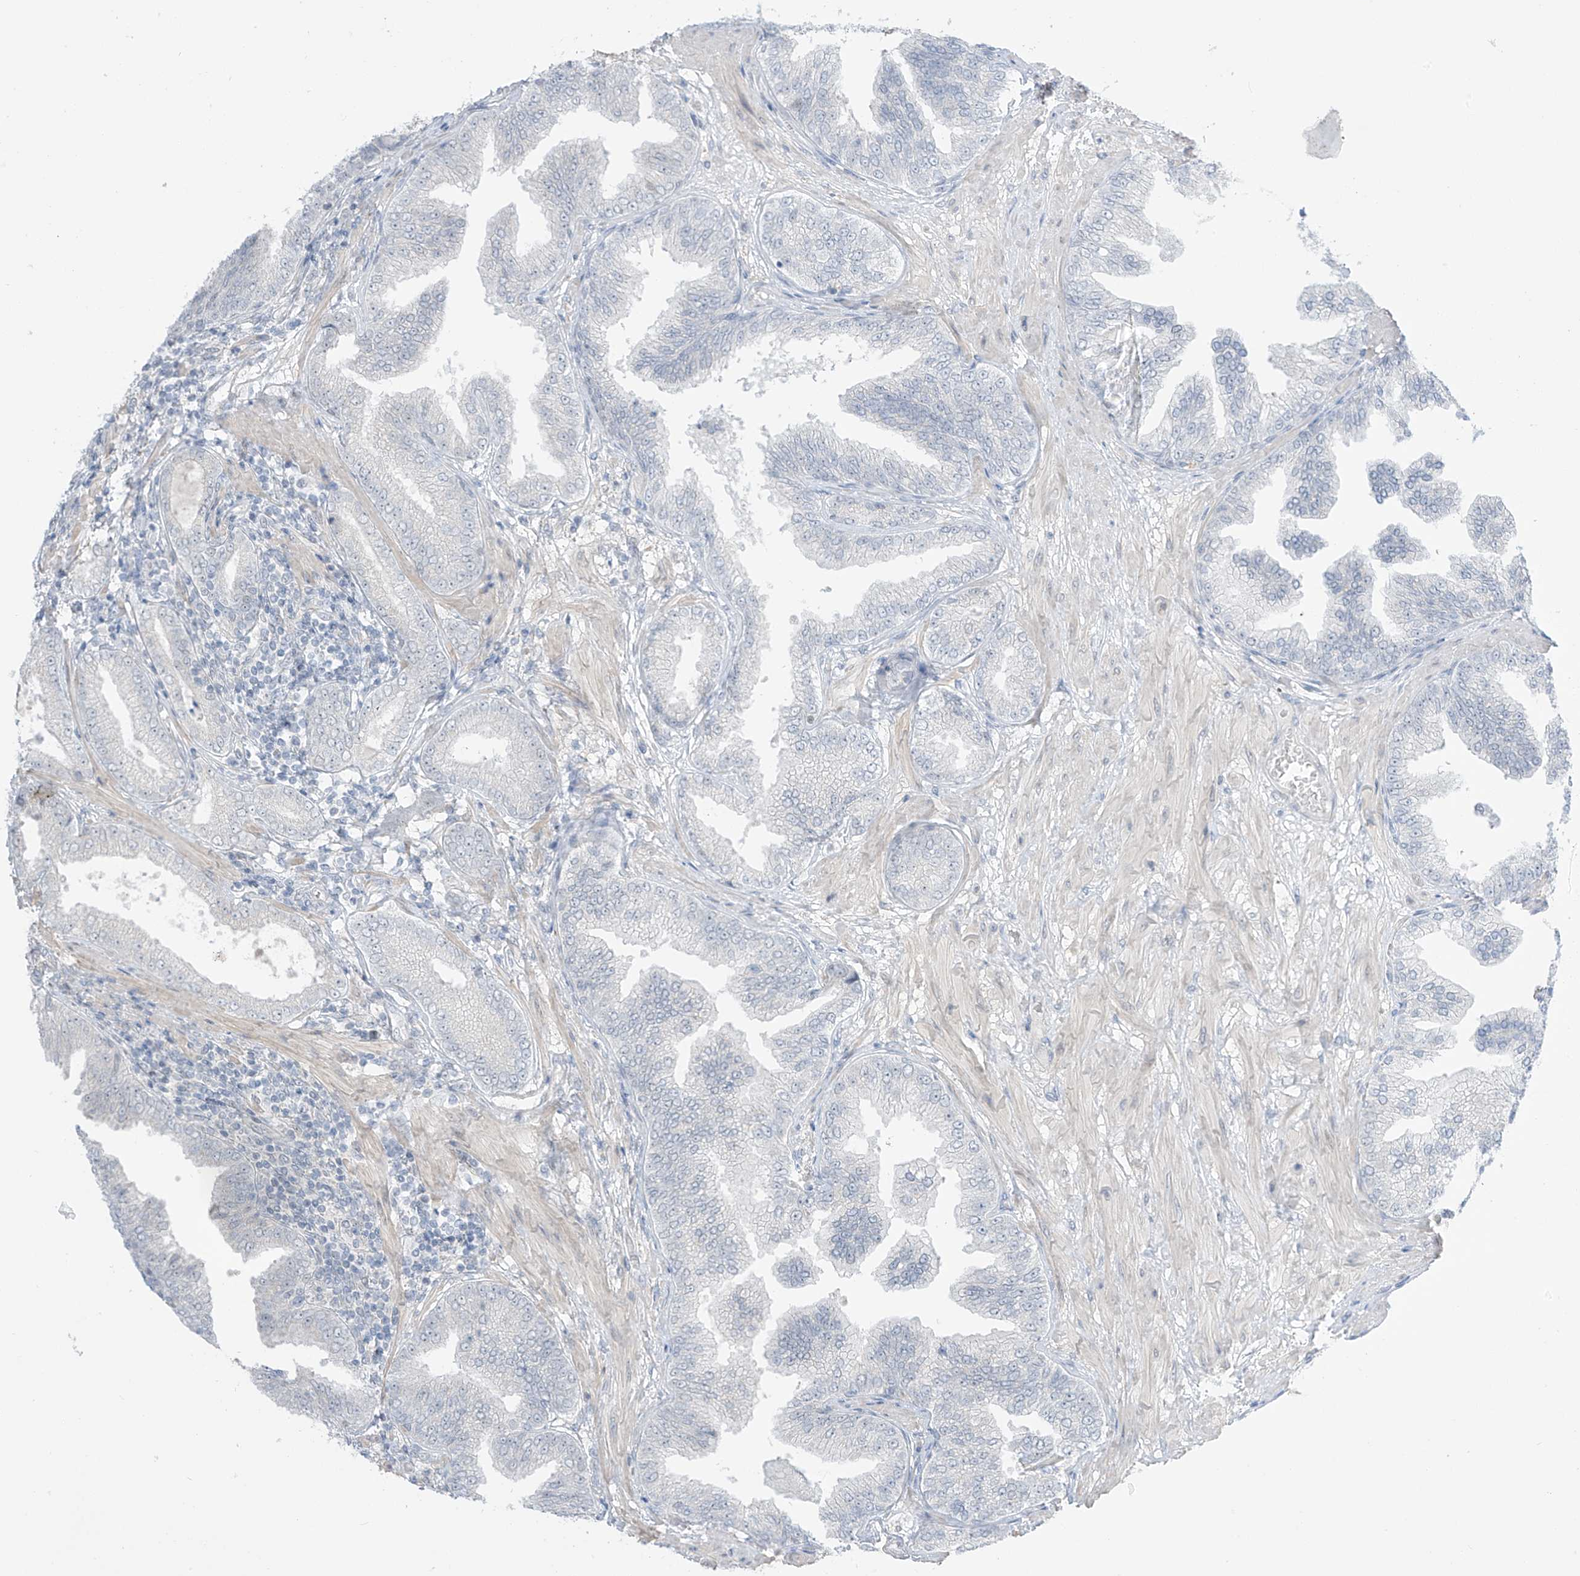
{"staining": {"intensity": "negative", "quantity": "none", "location": "none"}, "tissue": "prostate cancer", "cell_type": "Tumor cells", "image_type": "cancer", "snomed": [{"axis": "morphology", "description": "Adenocarcinoma, Low grade"}, {"axis": "topography", "description": "Prostate"}], "caption": "High magnification brightfield microscopy of adenocarcinoma (low-grade) (prostate) stained with DAB (3,3'-diaminobenzidine) (brown) and counterstained with hematoxylin (blue): tumor cells show no significant staining.", "gene": "ASPRV1", "patient": {"sex": "male", "age": 63}}